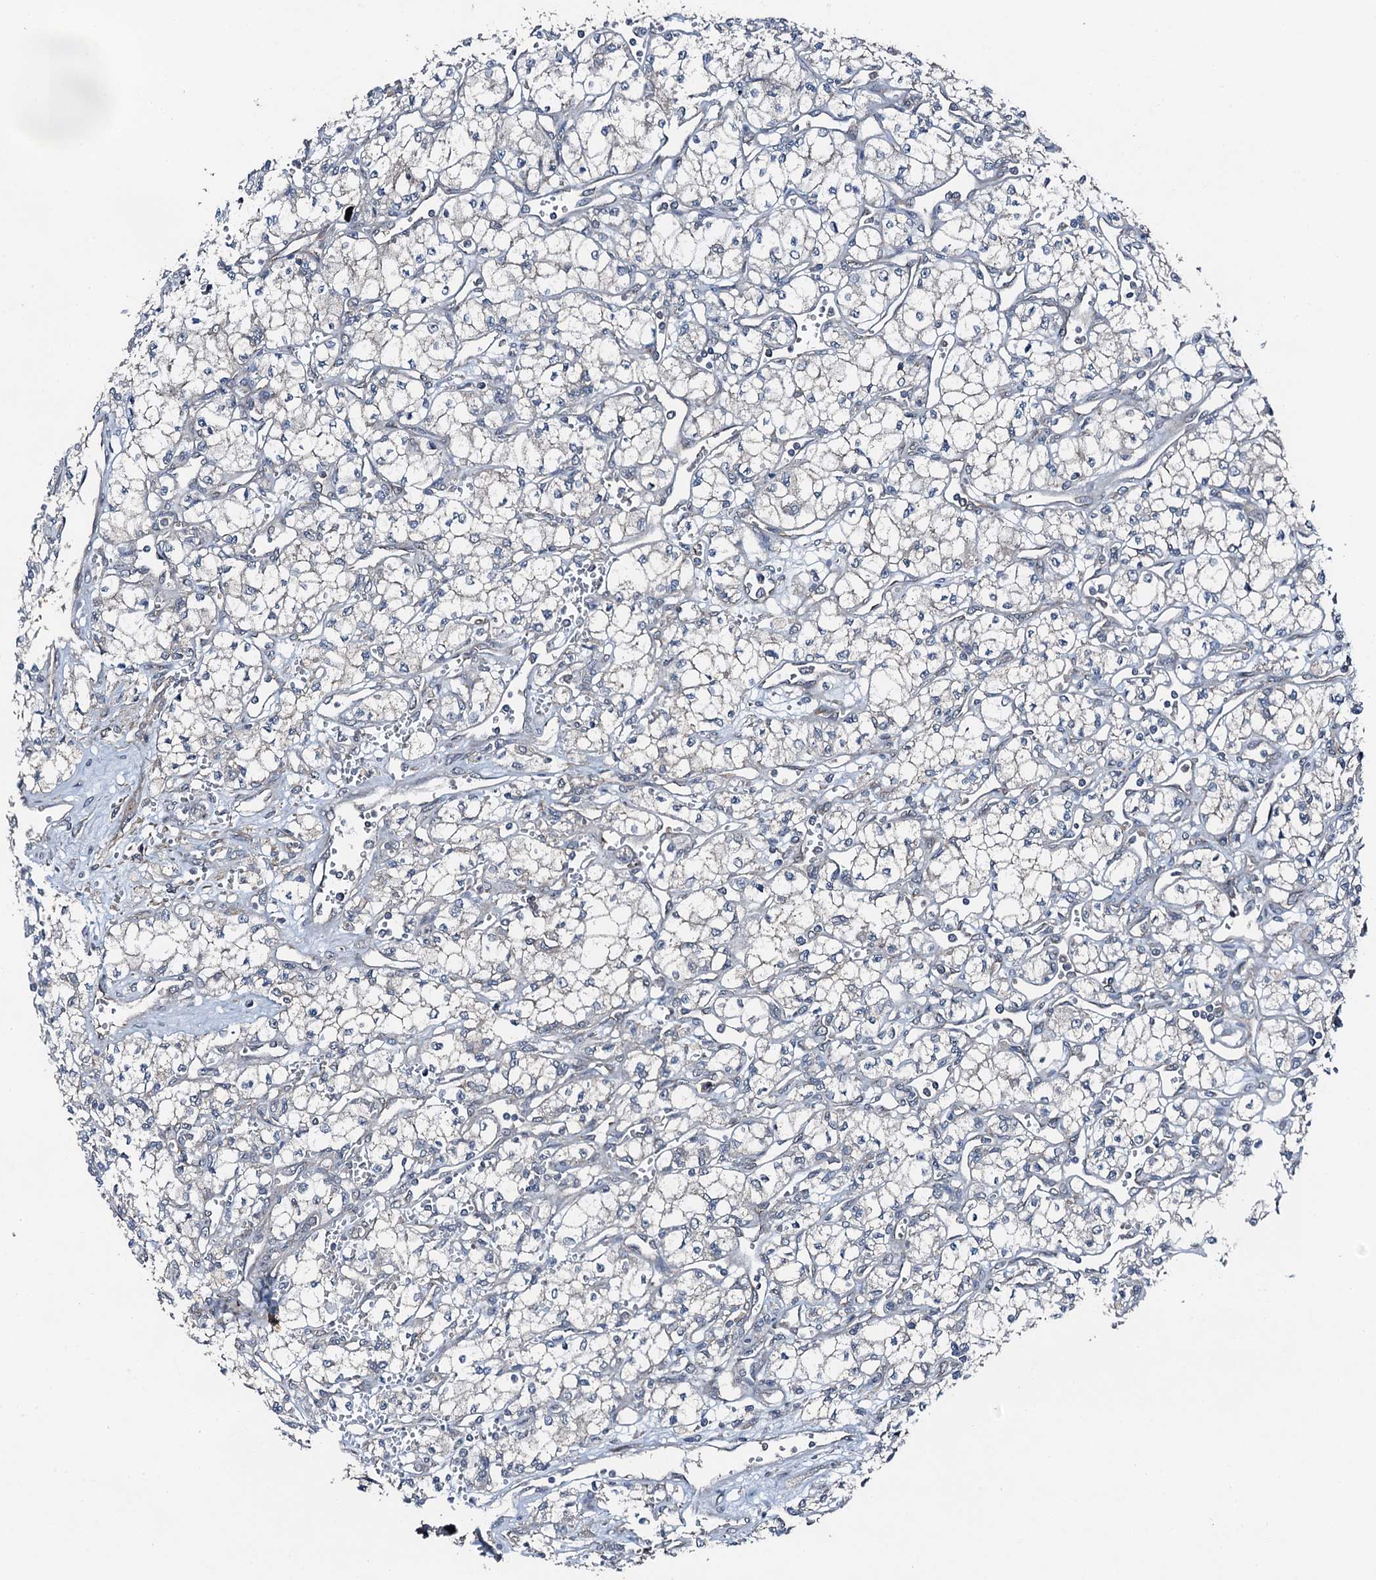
{"staining": {"intensity": "negative", "quantity": "none", "location": "none"}, "tissue": "renal cancer", "cell_type": "Tumor cells", "image_type": "cancer", "snomed": [{"axis": "morphology", "description": "Adenocarcinoma, NOS"}, {"axis": "topography", "description": "Kidney"}], "caption": "Renal cancer (adenocarcinoma) stained for a protein using IHC shows no staining tumor cells.", "gene": "FLYWCH1", "patient": {"sex": "male", "age": 59}}